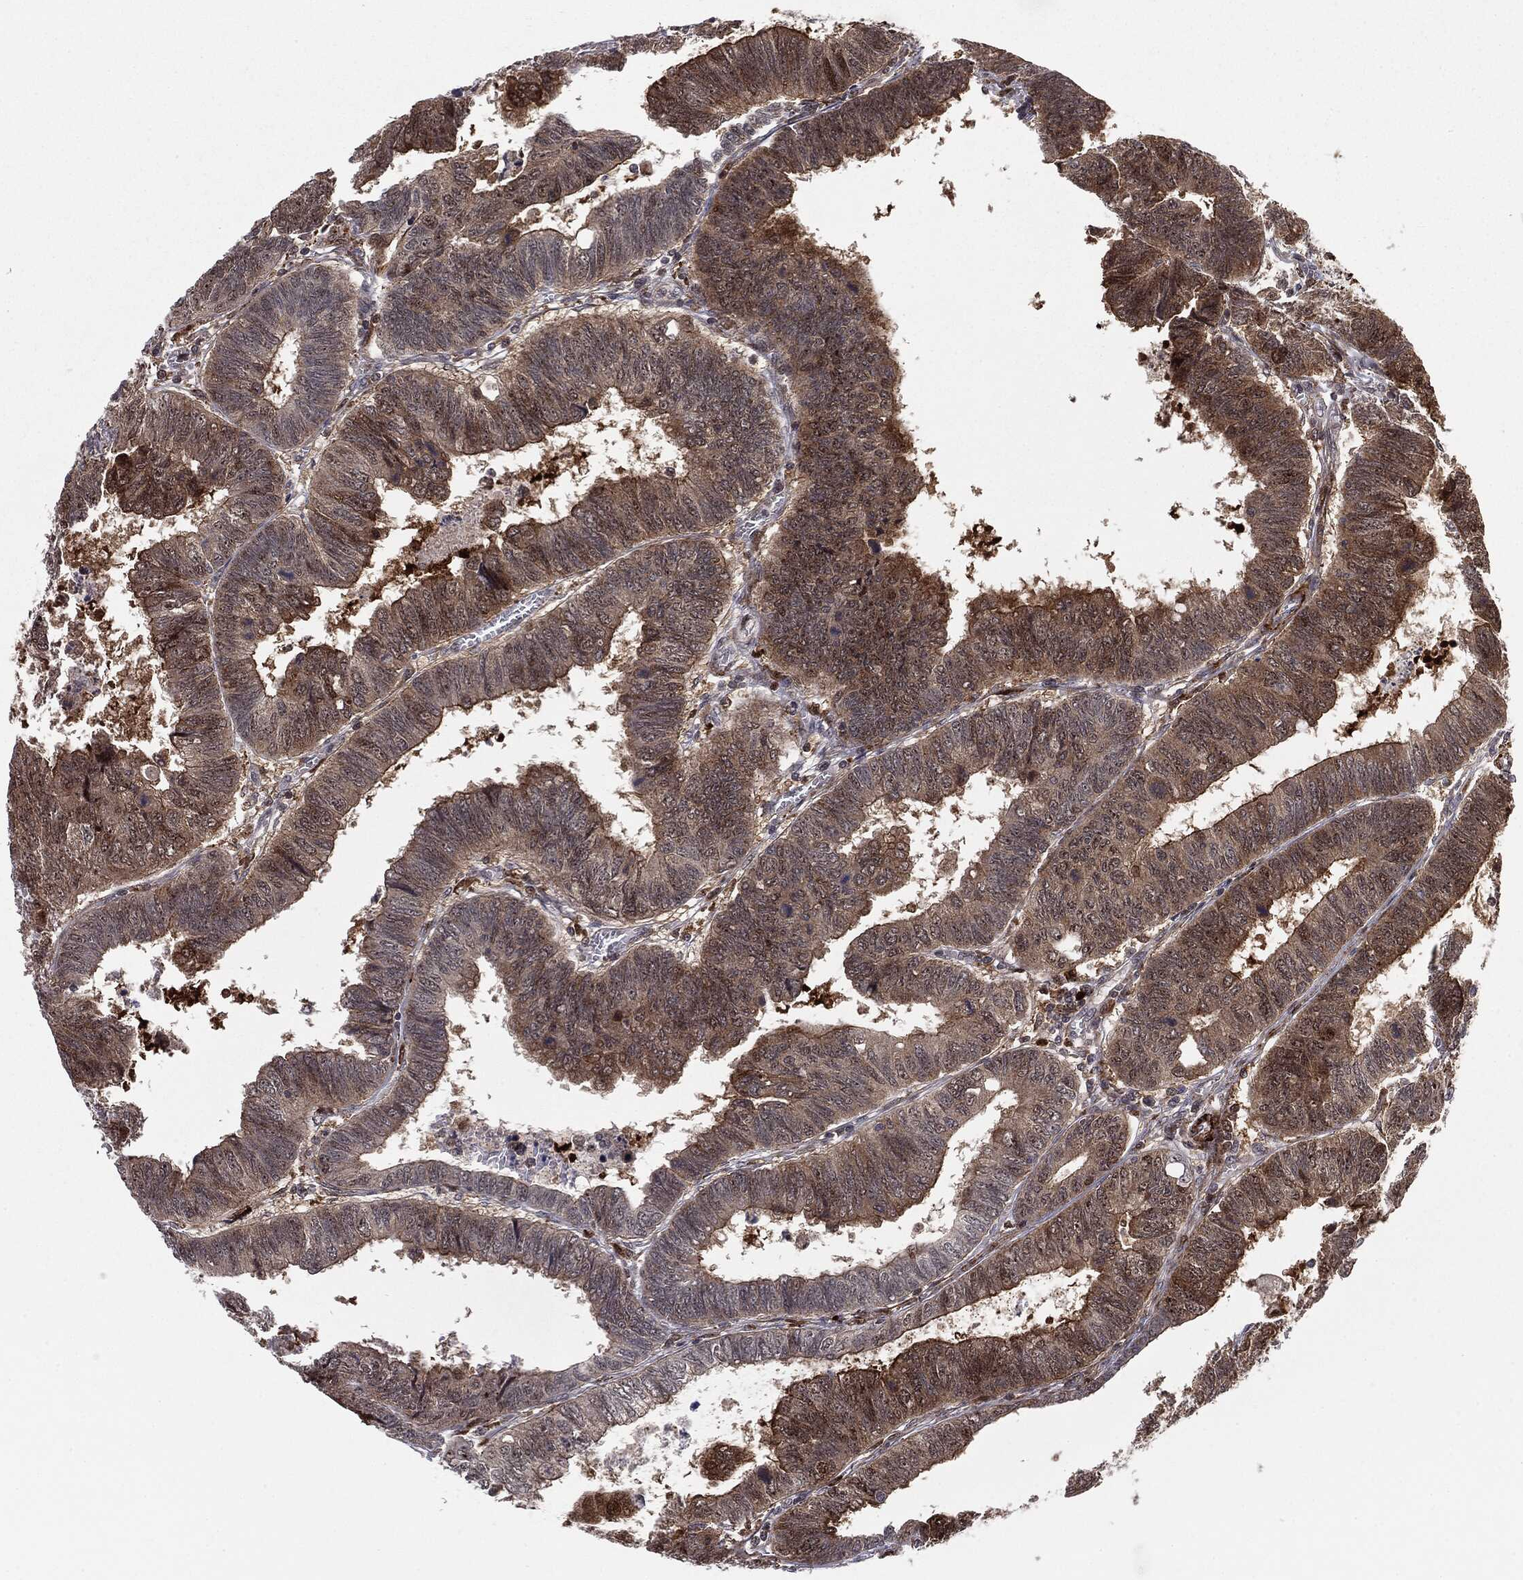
{"staining": {"intensity": "moderate", "quantity": ">75%", "location": "cytoplasmic/membranous"}, "tissue": "colorectal cancer", "cell_type": "Tumor cells", "image_type": "cancer", "snomed": [{"axis": "morphology", "description": "Adenocarcinoma, NOS"}, {"axis": "topography", "description": "Colon"}], "caption": "Protein expression analysis of human colorectal cancer (adenocarcinoma) reveals moderate cytoplasmic/membranous staining in about >75% of tumor cells. Using DAB (brown) and hematoxylin (blue) stains, captured at high magnification using brightfield microscopy.", "gene": "PTEN", "patient": {"sex": "male", "age": 62}}